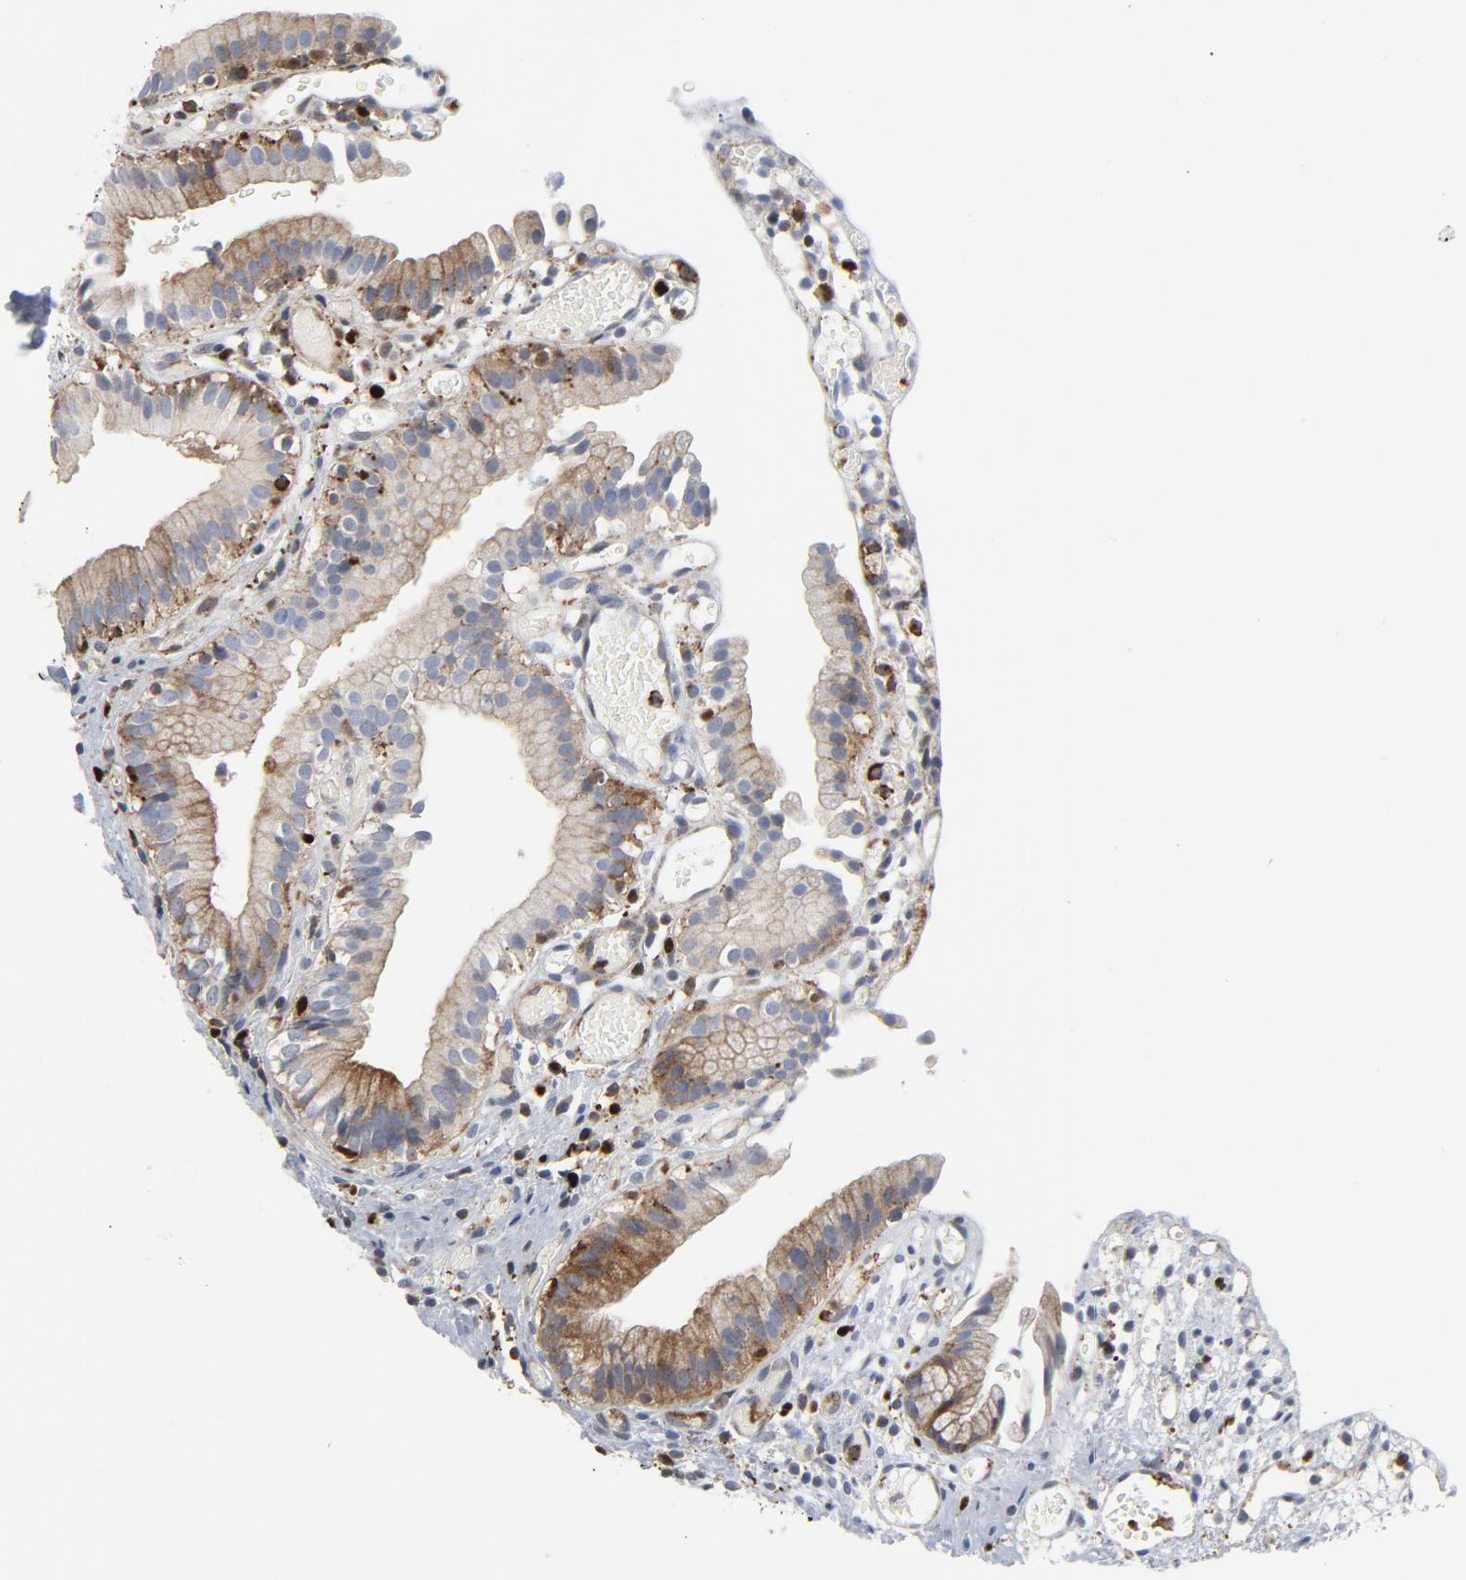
{"staining": {"intensity": "moderate", "quantity": ">75%", "location": "cytoplasmic/membranous"}, "tissue": "gallbladder", "cell_type": "Glandular cells", "image_type": "normal", "snomed": [{"axis": "morphology", "description": "Normal tissue, NOS"}, {"axis": "topography", "description": "Gallbladder"}], "caption": "A micrograph of gallbladder stained for a protein displays moderate cytoplasmic/membranous brown staining in glandular cells.", "gene": "YES1", "patient": {"sex": "male", "age": 65}}